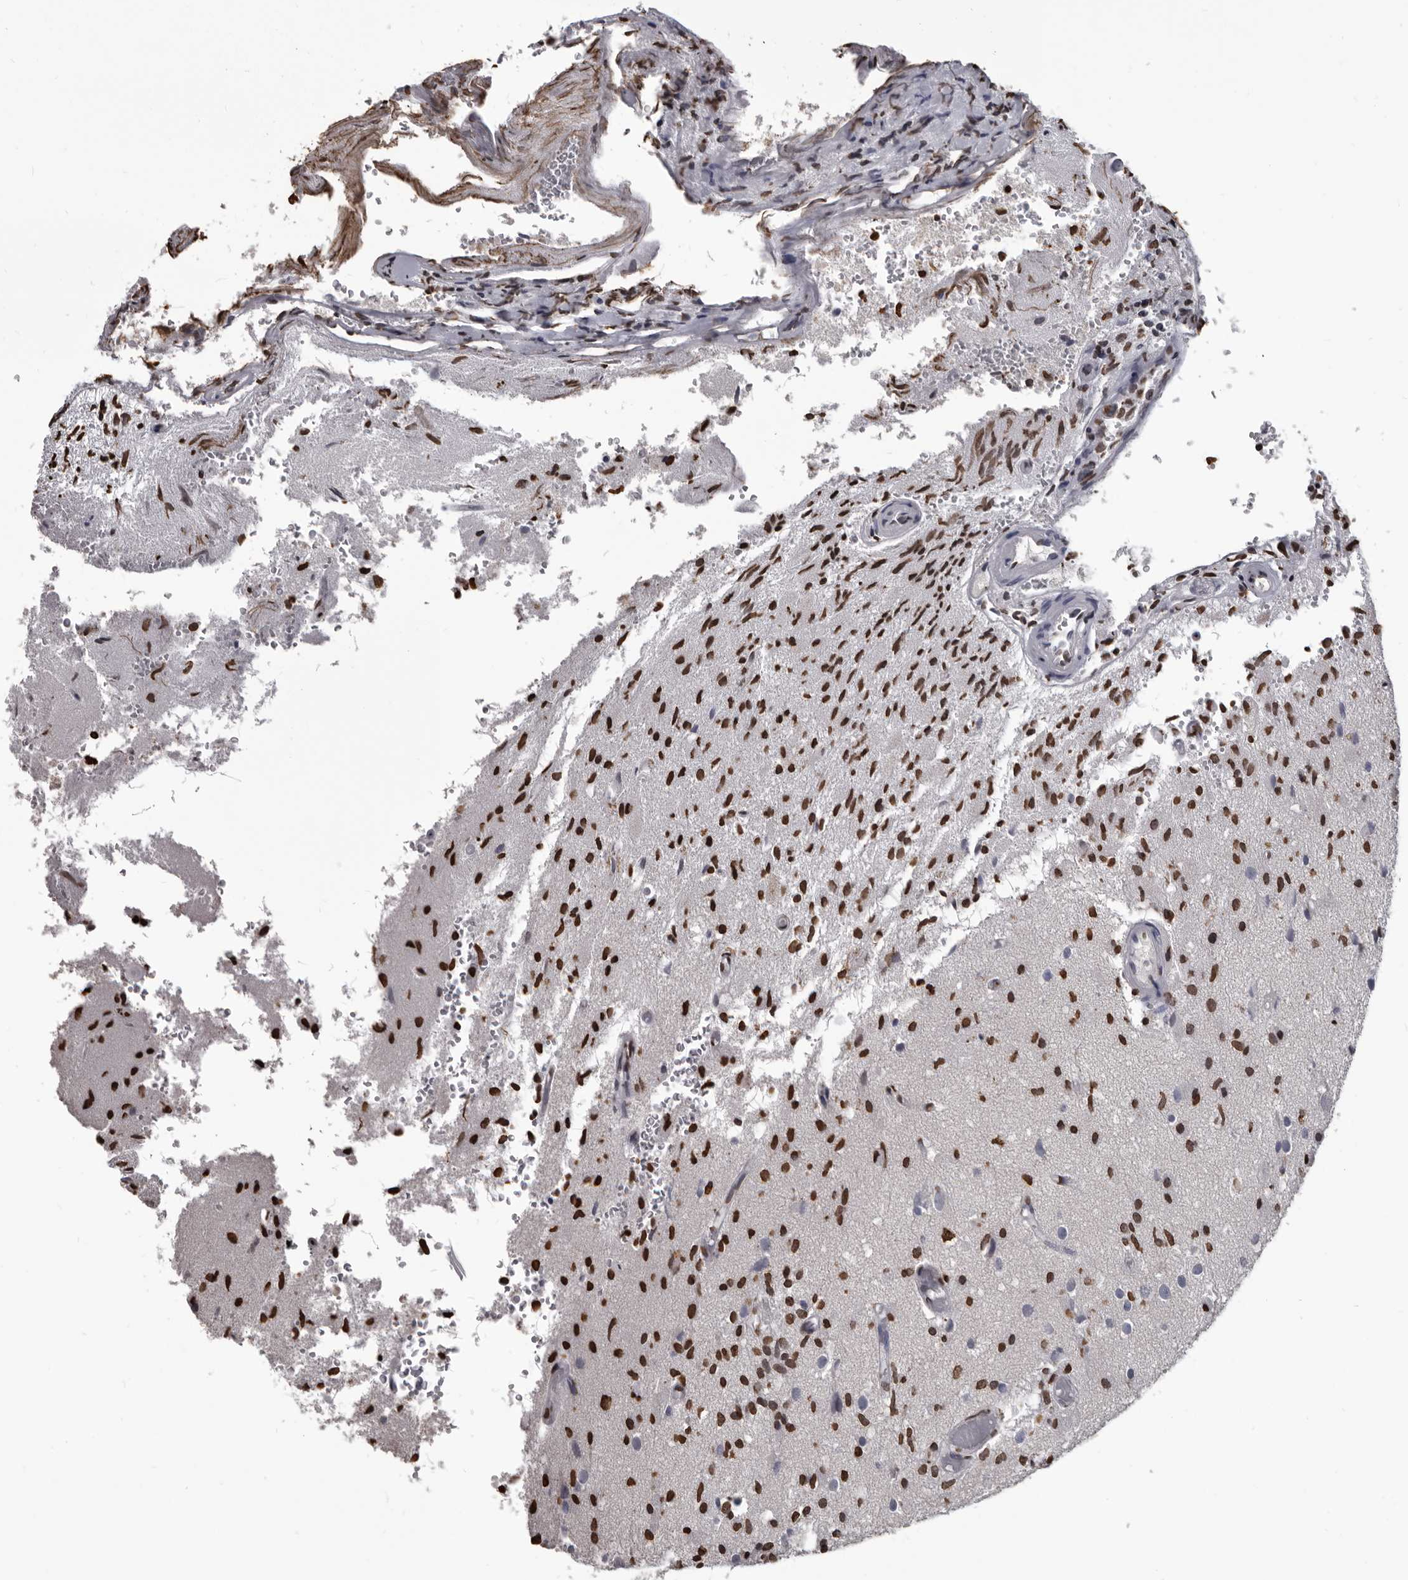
{"staining": {"intensity": "strong", "quantity": ">75%", "location": "nuclear"}, "tissue": "glioma", "cell_type": "Tumor cells", "image_type": "cancer", "snomed": [{"axis": "morphology", "description": "Normal tissue, NOS"}, {"axis": "morphology", "description": "Glioma, malignant, High grade"}, {"axis": "topography", "description": "Cerebral cortex"}], "caption": "Glioma stained with immunohistochemistry exhibits strong nuclear positivity in about >75% of tumor cells. Immunohistochemistry (ihc) stains the protein in brown and the nuclei are stained blue.", "gene": "AHR", "patient": {"sex": "male", "age": 77}}